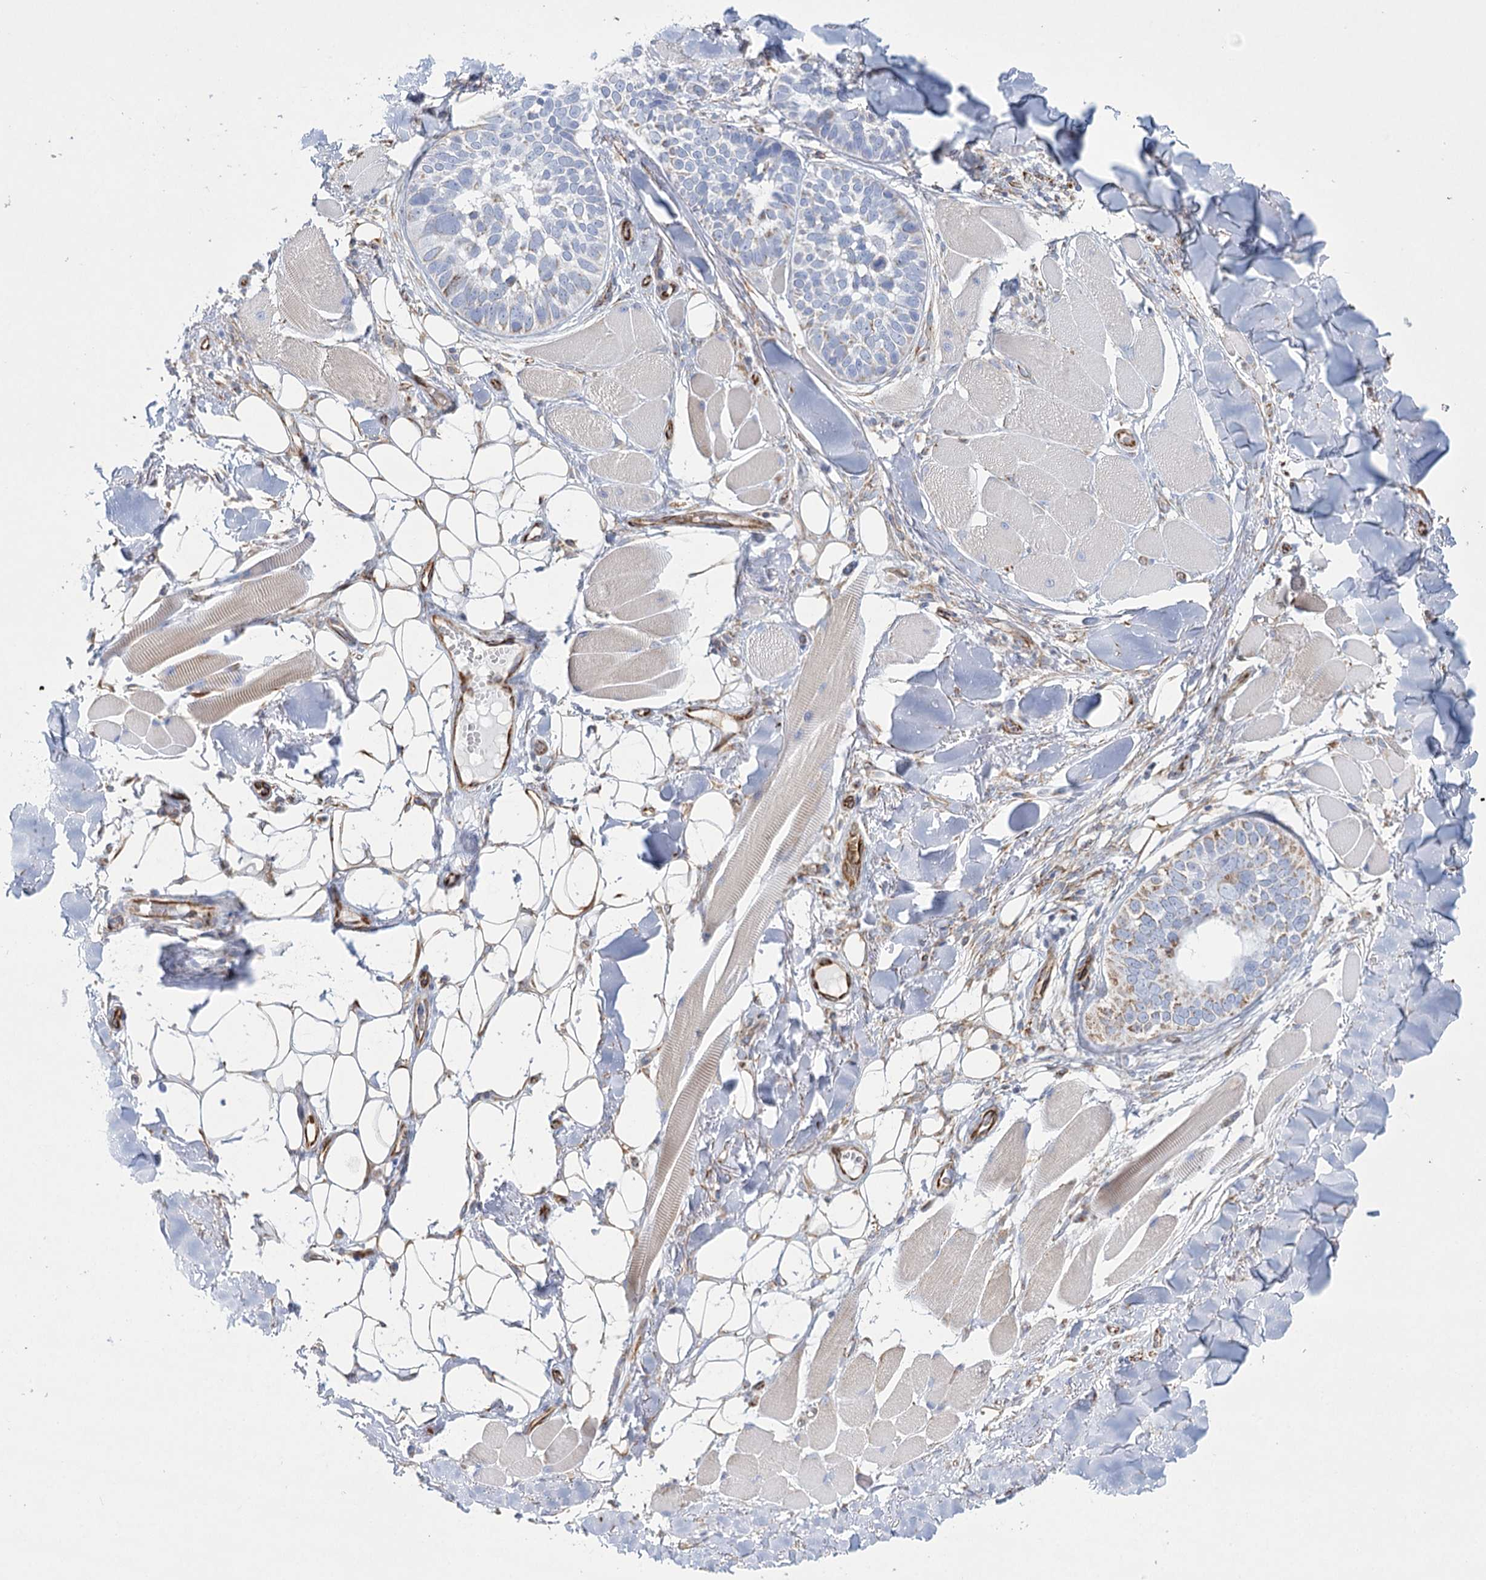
{"staining": {"intensity": "moderate", "quantity": "25%-75%", "location": "cytoplasmic/membranous"}, "tissue": "skin cancer", "cell_type": "Tumor cells", "image_type": "cancer", "snomed": [{"axis": "morphology", "description": "Basal cell carcinoma"}, {"axis": "topography", "description": "Skin"}], "caption": "Moderate cytoplasmic/membranous expression is present in approximately 25%-75% of tumor cells in skin cancer.", "gene": "DHTKD1", "patient": {"sex": "male", "age": 62}}